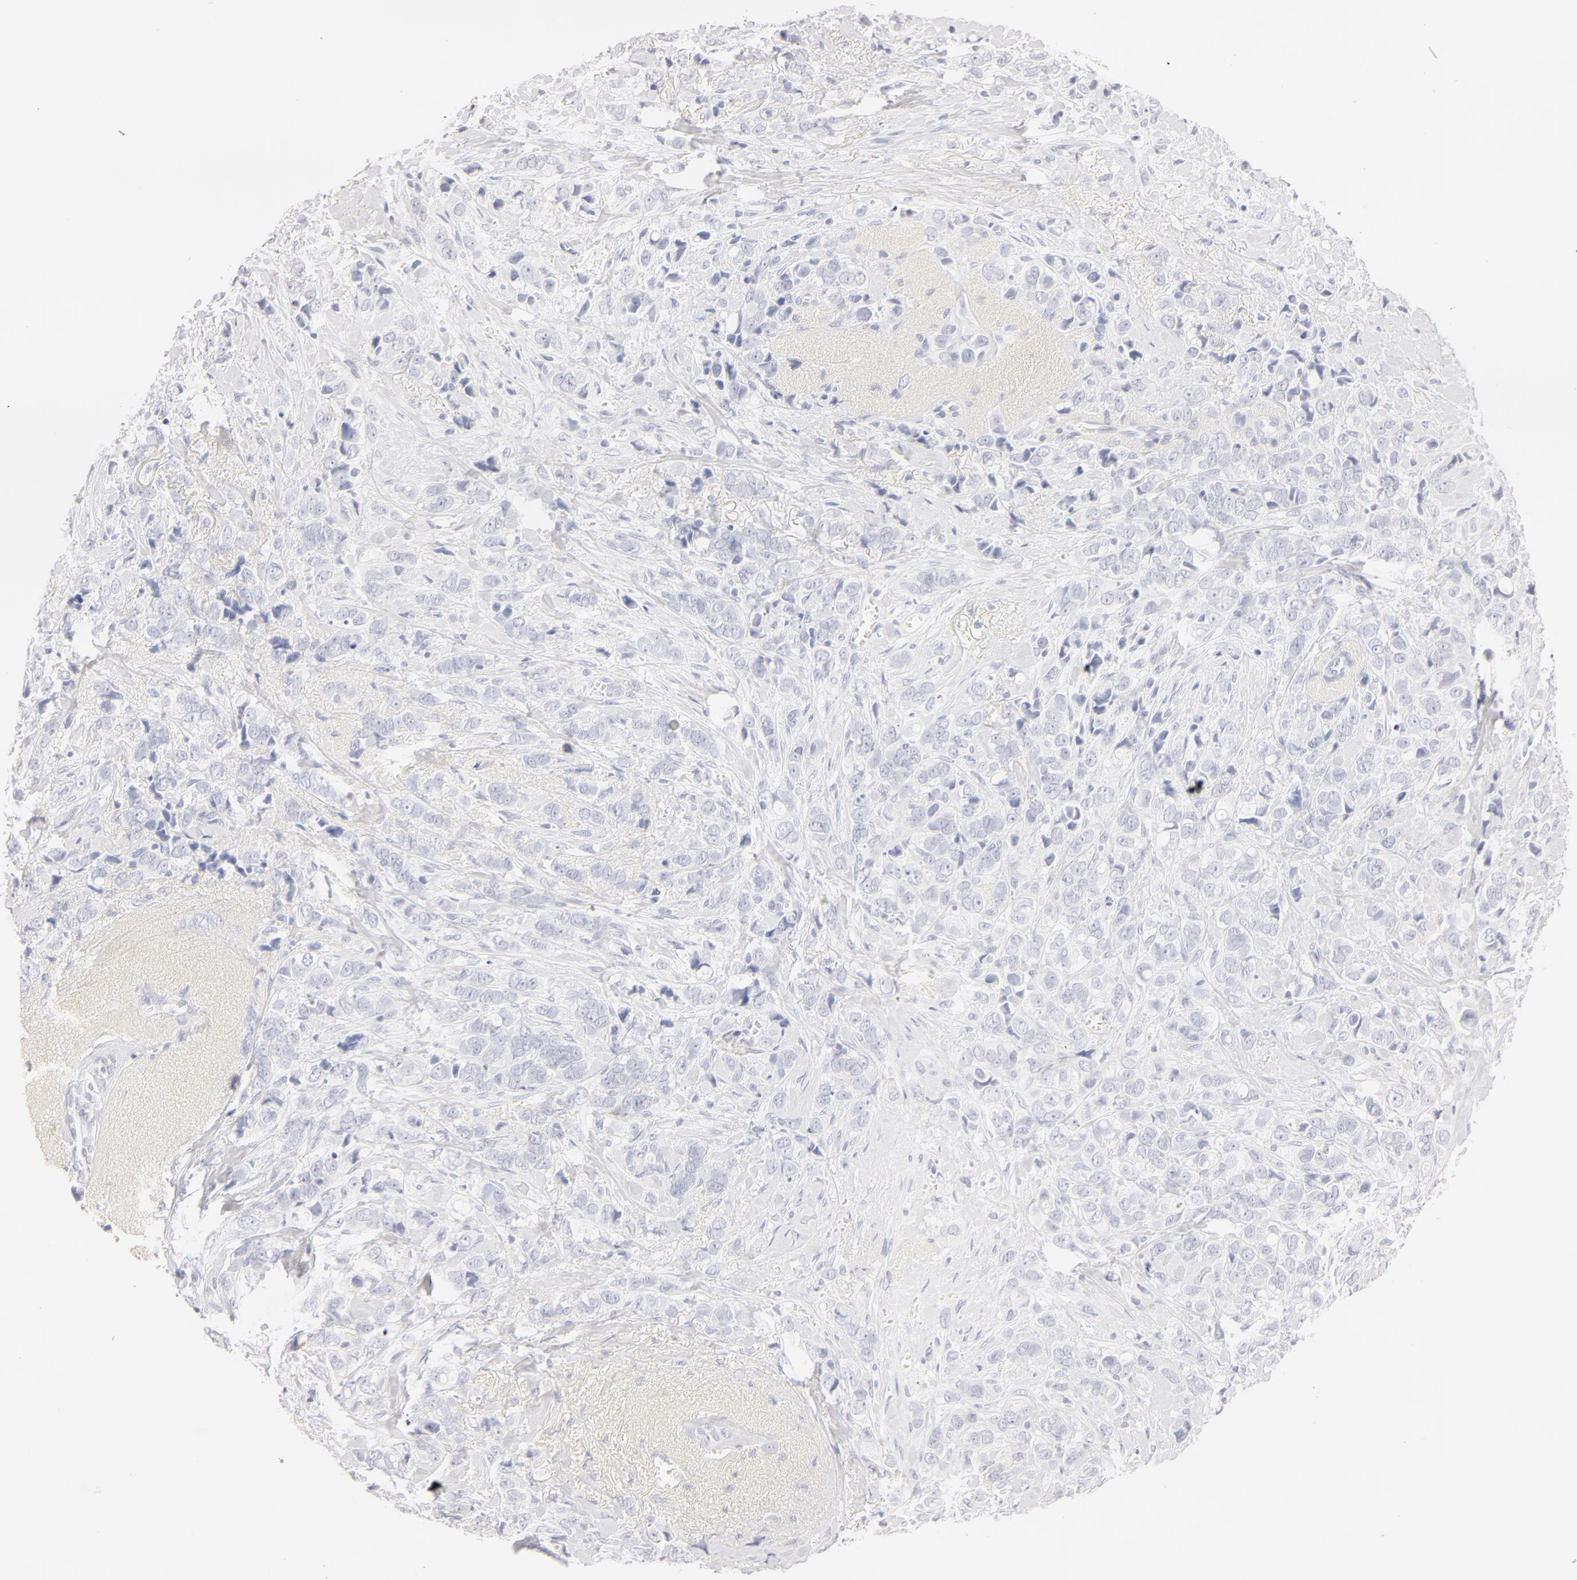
{"staining": {"intensity": "negative", "quantity": "none", "location": "none"}, "tissue": "breast cancer", "cell_type": "Tumor cells", "image_type": "cancer", "snomed": [{"axis": "morphology", "description": "Lobular carcinoma"}, {"axis": "topography", "description": "Breast"}], "caption": "IHC of breast cancer shows no staining in tumor cells. Brightfield microscopy of IHC stained with DAB (3,3'-diaminobenzidine) (brown) and hematoxylin (blue), captured at high magnification.", "gene": "LGALS7B", "patient": {"sex": "female", "age": 57}}